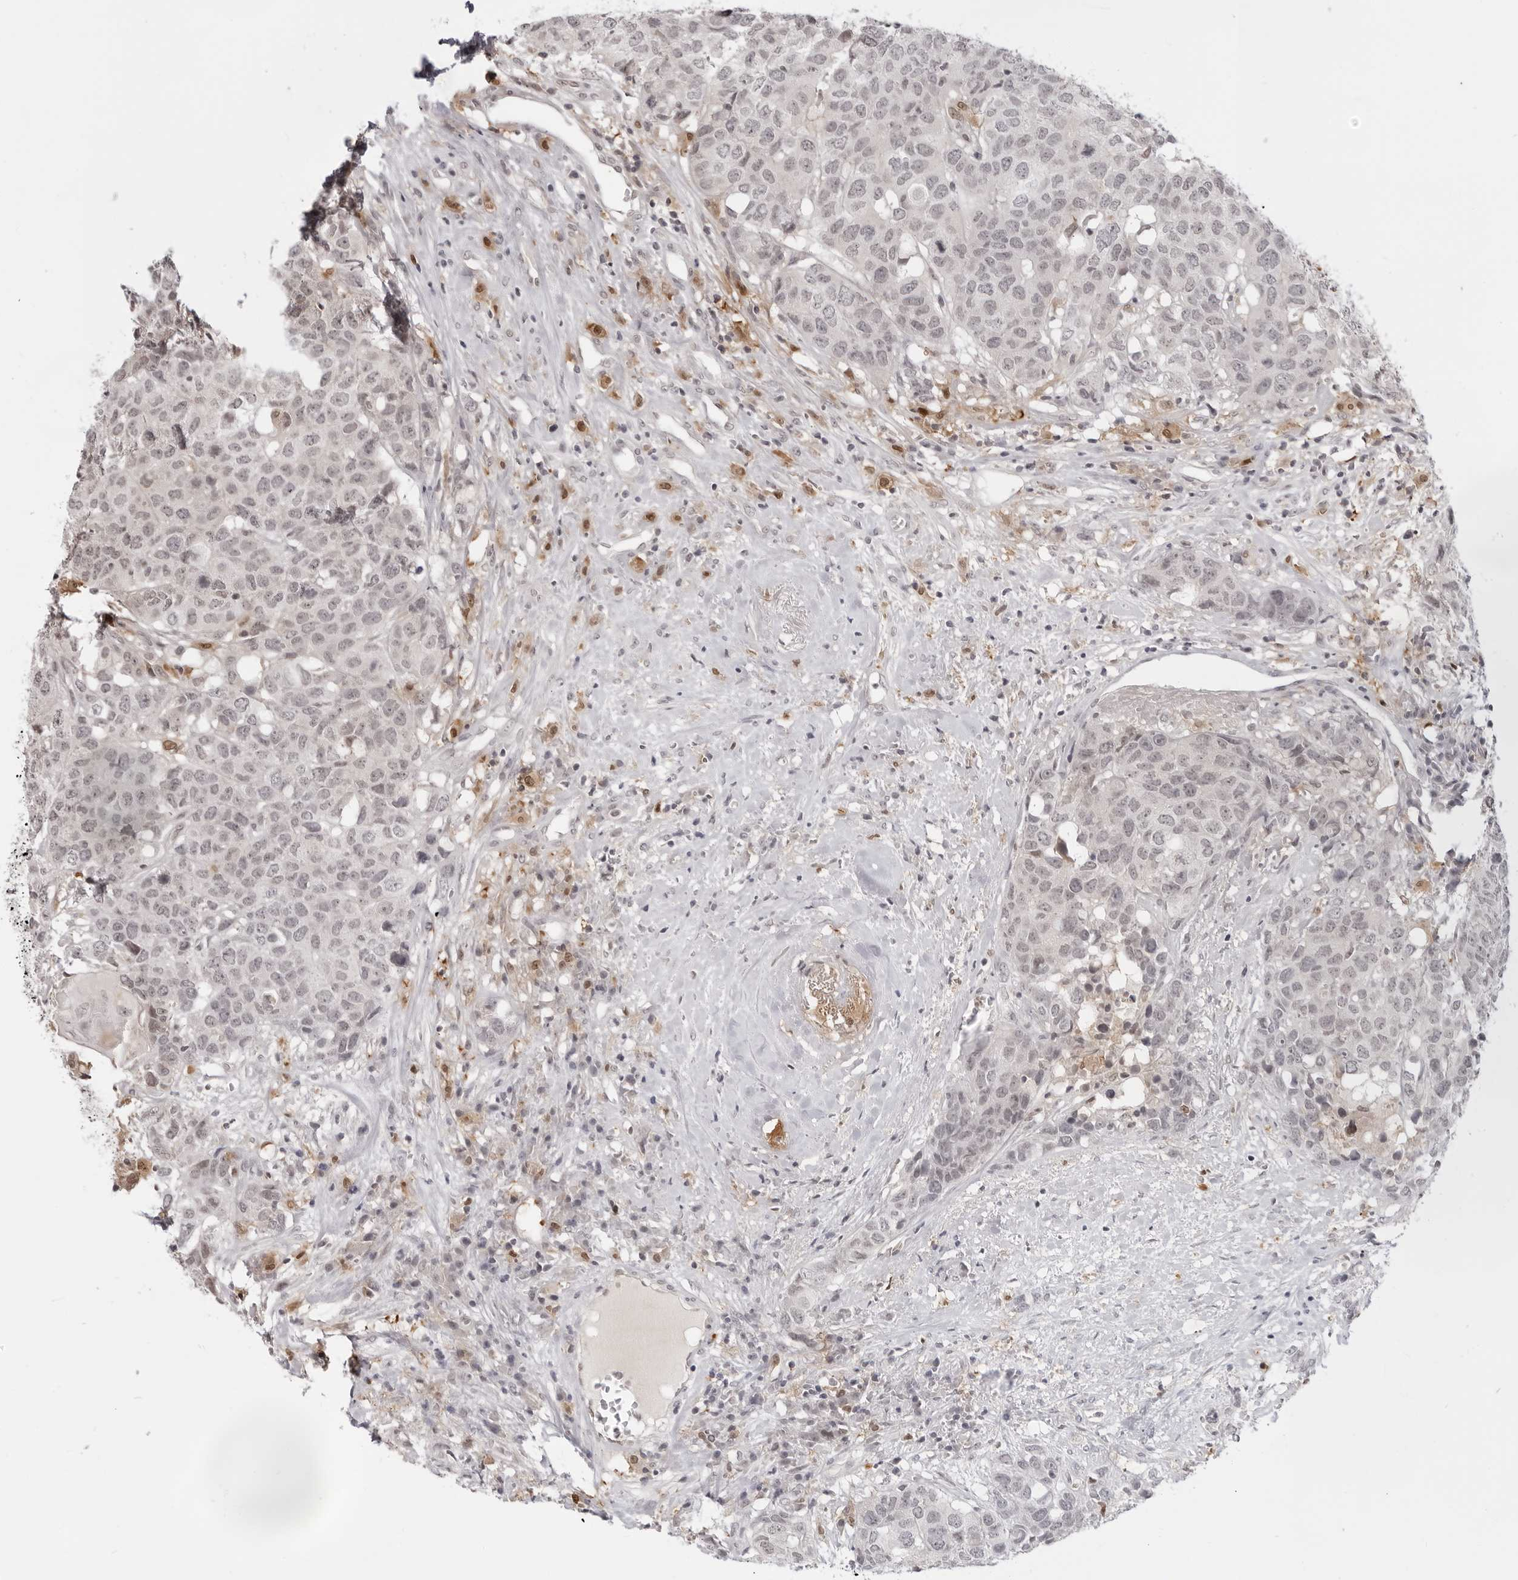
{"staining": {"intensity": "weak", "quantity": "25%-75%", "location": "nuclear"}, "tissue": "head and neck cancer", "cell_type": "Tumor cells", "image_type": "cancer", "snomed": [{"axis": "morphology", "description": "Squamous cell carcinoma, NOS"}, {"axis": "topography", "description": "Head-Neck"}], "caption": "DAB (3,3'-diaminobenzidine) immunohistochemical staining of human head and neck cancer (squamous cell carcinoma) exhibits weak nuclear protein staining in approximately 25%-75% of tumor cells. (brown staining indicates protein expression, while blue staining denotes nuclei).", "gene": "SRGAP2", "patient": {"sex": "male", "age": 66}}